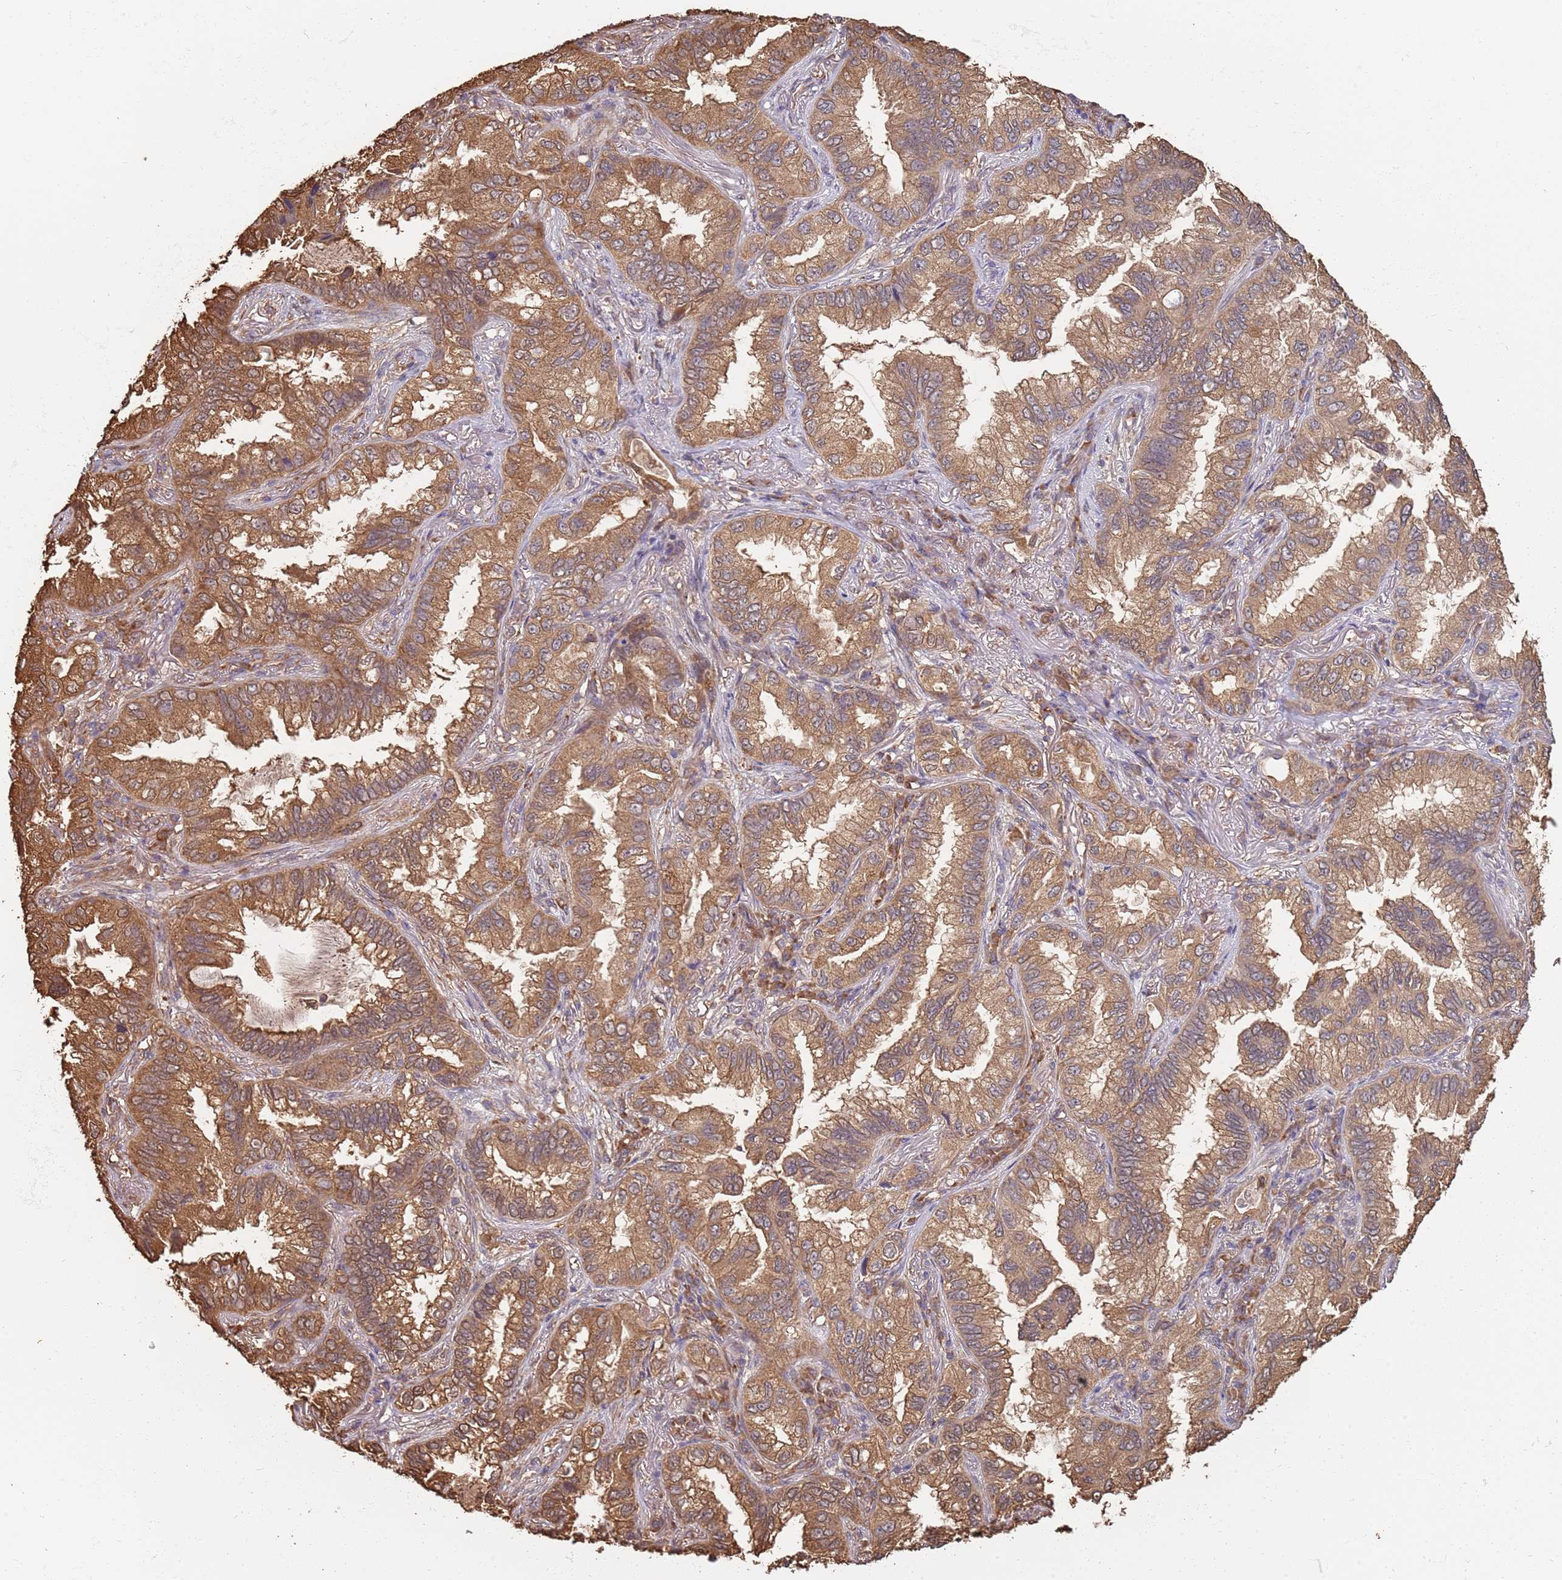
{"staining": {"intensity": "moderate", "quantity": ">75%", "location": "cytoplasmic/membranous"}, "tissue": "lung cancer", "cell_type": "Tumor cells", "image_type": "cancer", "snomed": [{"axis": "morphology", "description": "Adenocarcinoma, NOS"}, {"axis": "topography", "description": "Lung"}], "caption": "The histopathology image shows staining of lung cancer (adenocarcinoma), revealing moderate cytoplasmic/membranous protein expression (brown color) within tumor cells. Ihc stains the protein in brown and the nuclei are stained blue.", "gene": "COG4", "patient": {"sex": "female", "age": 69}}